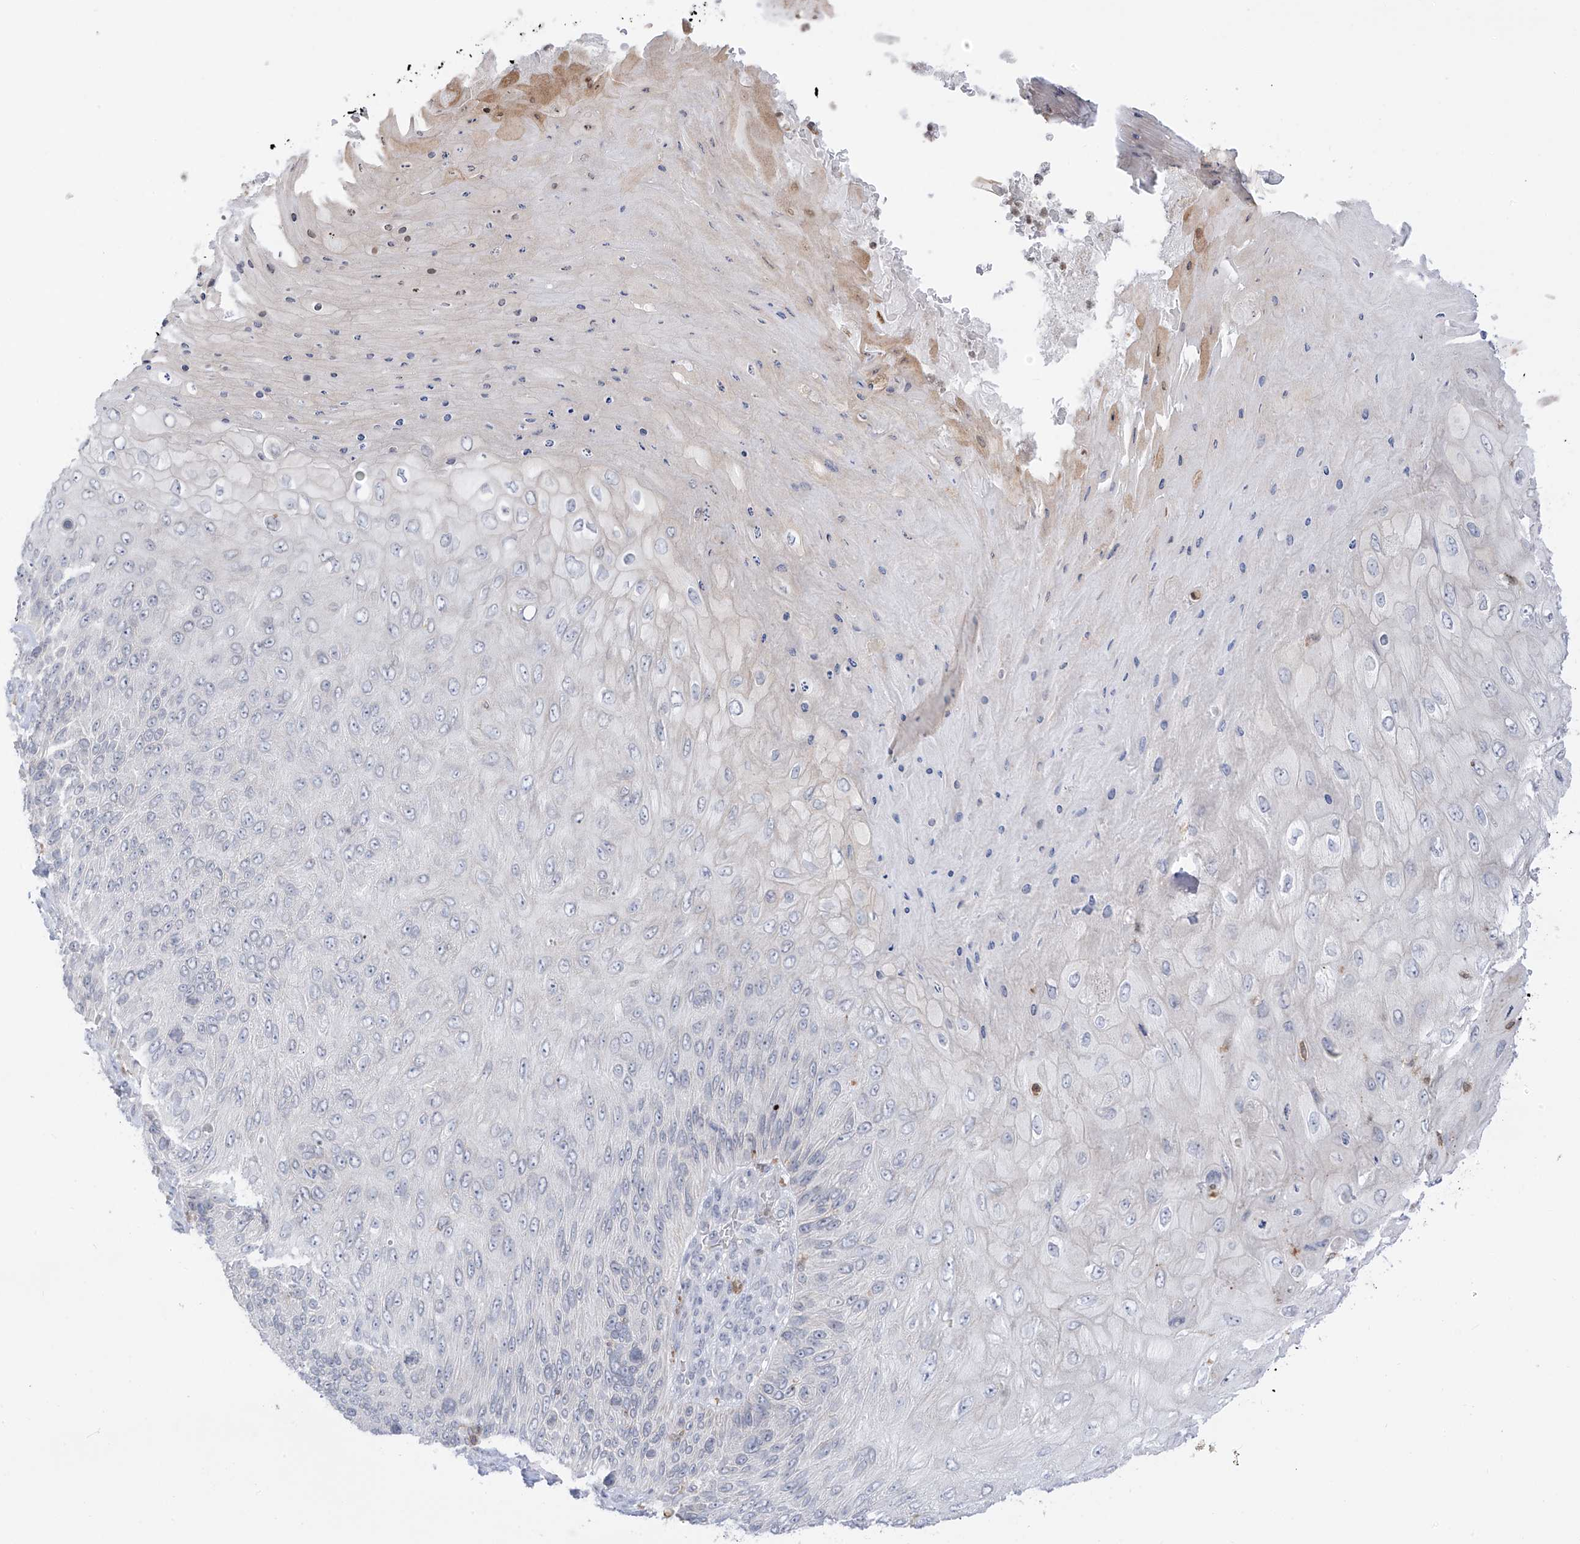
{"staining": {"intensity": "negative", "quantity": "none", "location": "none"}, "tissue": "skin cancer", "cell_type": "Tumor cells", "image_type": "cancer", "snomed": [{"axis": "morphology", "description": "Squamous cell carcinoma, NOS"}, {"axis": "topography", "description": "Skin"}], "caption": "Skin cancer was stained to show a protein in brown. There is no significant expression in tumor cells.", "gene": "TBXAS1", "patient": {"sex": "female", "age": 88}}